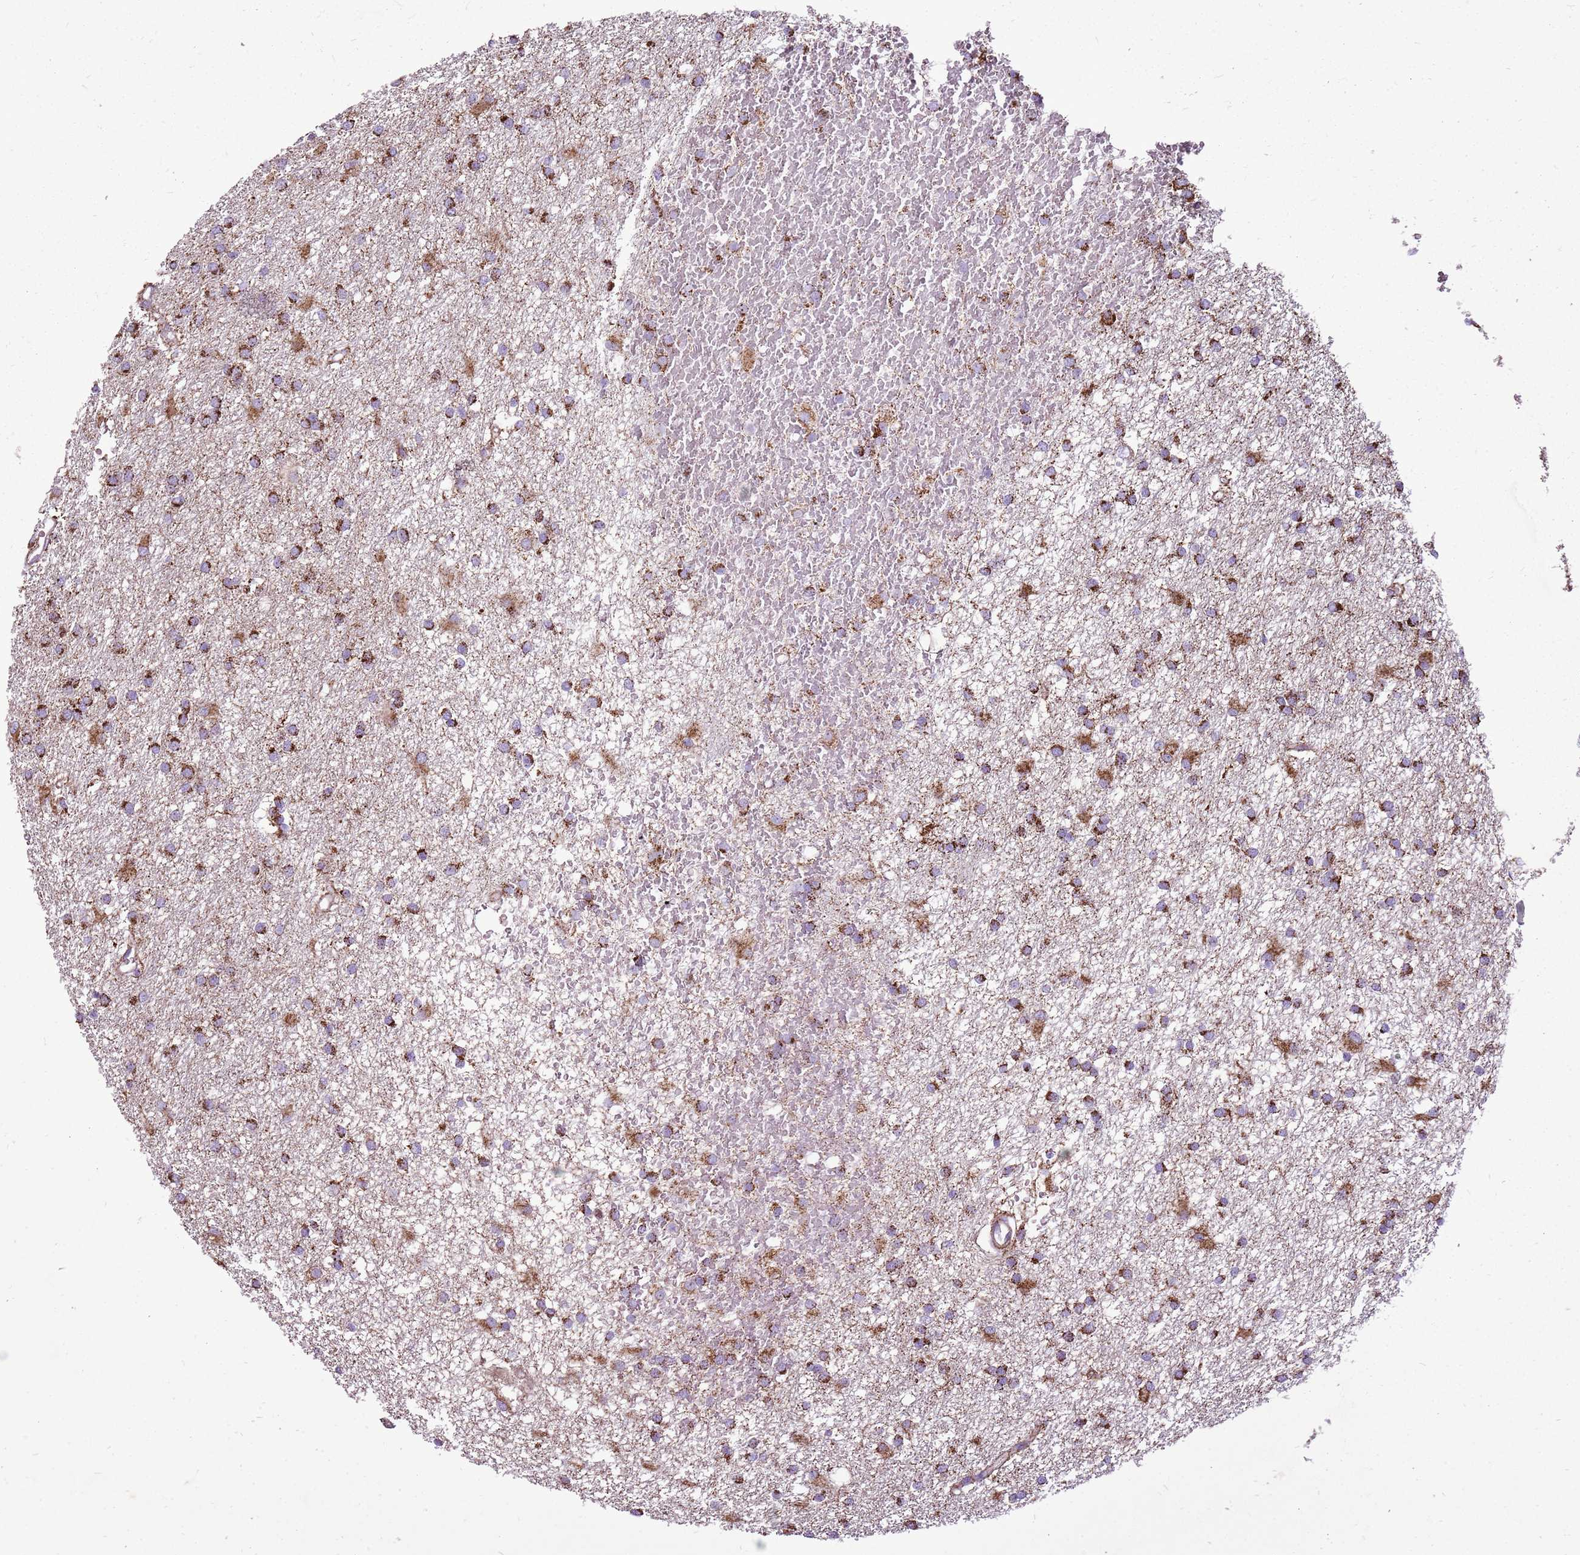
{"staining": {"intensity": "moderate", "quantity": ">75%", "location": "cytoplasmic/membranous"}, "tissue": "glioma", "cell_type": "Tumor cells", "image_type": "cancer", "snomed": [{"axis": "morphology", "description": "Glioma, malignant, High grade"}, {"axis": "topography", "description": "Brain"}], "caption": "High-grade glioma (malignant) was stained to show a protein in brown. There is medium levels of moderate cytoplasmic/membranous positivity in approximately >75% of tumor cells.", "gene": "GCDH", "patient": {"sex": "male", "age": 77}}